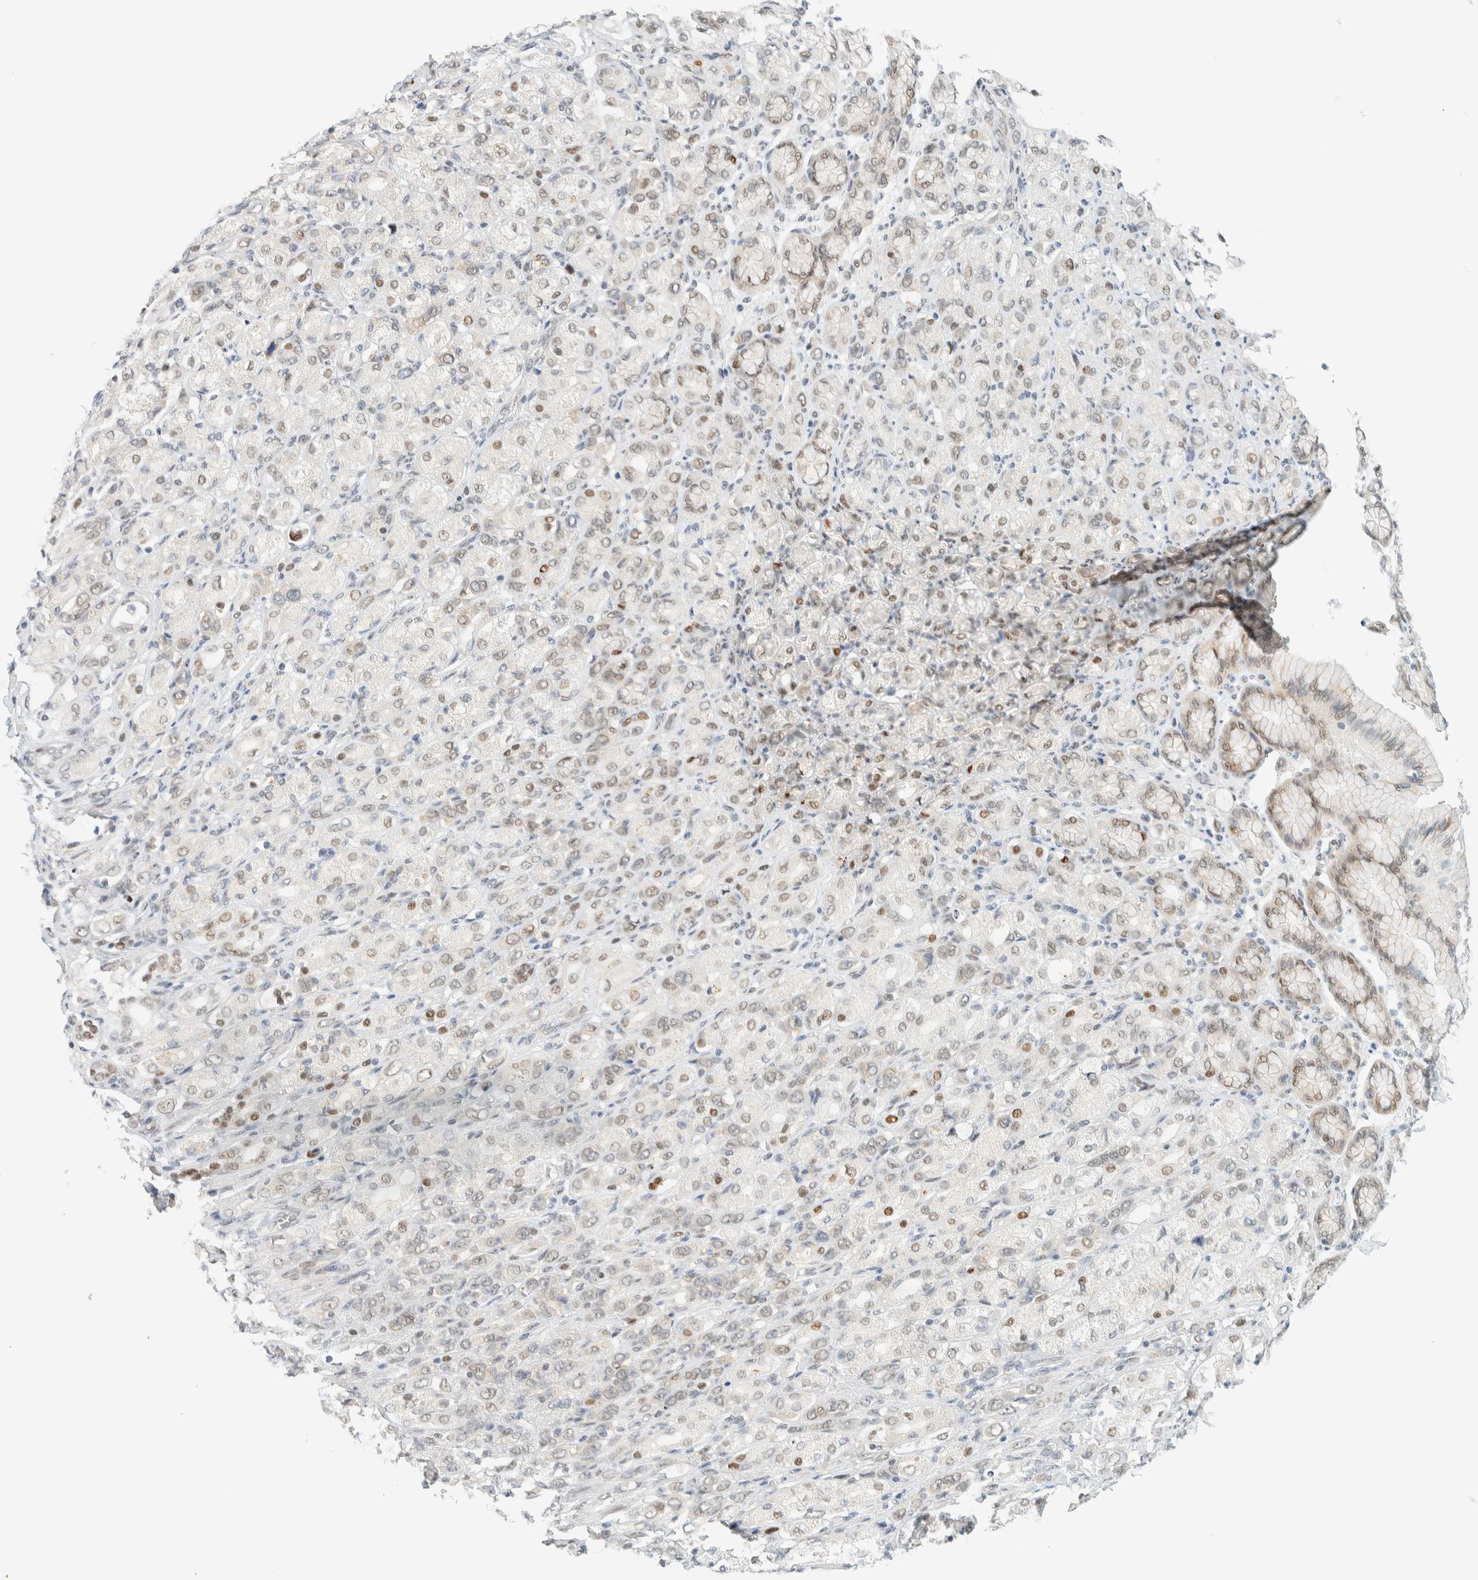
{"staining": {"intensity": "weak", "quantity": "<25%", "location": "nuclear"}, "tissue": "stomach cancer", "cell_type": "Tumor cells", "image_type": "cancer", "snomed": [{"axis": "morphology", "description": "Adenocarcinoma, NOS"}, {"axis": "topography", "description": "Stomach"}], "caption": "Immunohistochemistry image of stomach cancer stained for a protein (brown), which reveals no staining in tumor cells.", "gene": "ZNF683", "patient": {"sex": "female", "age": 65}}